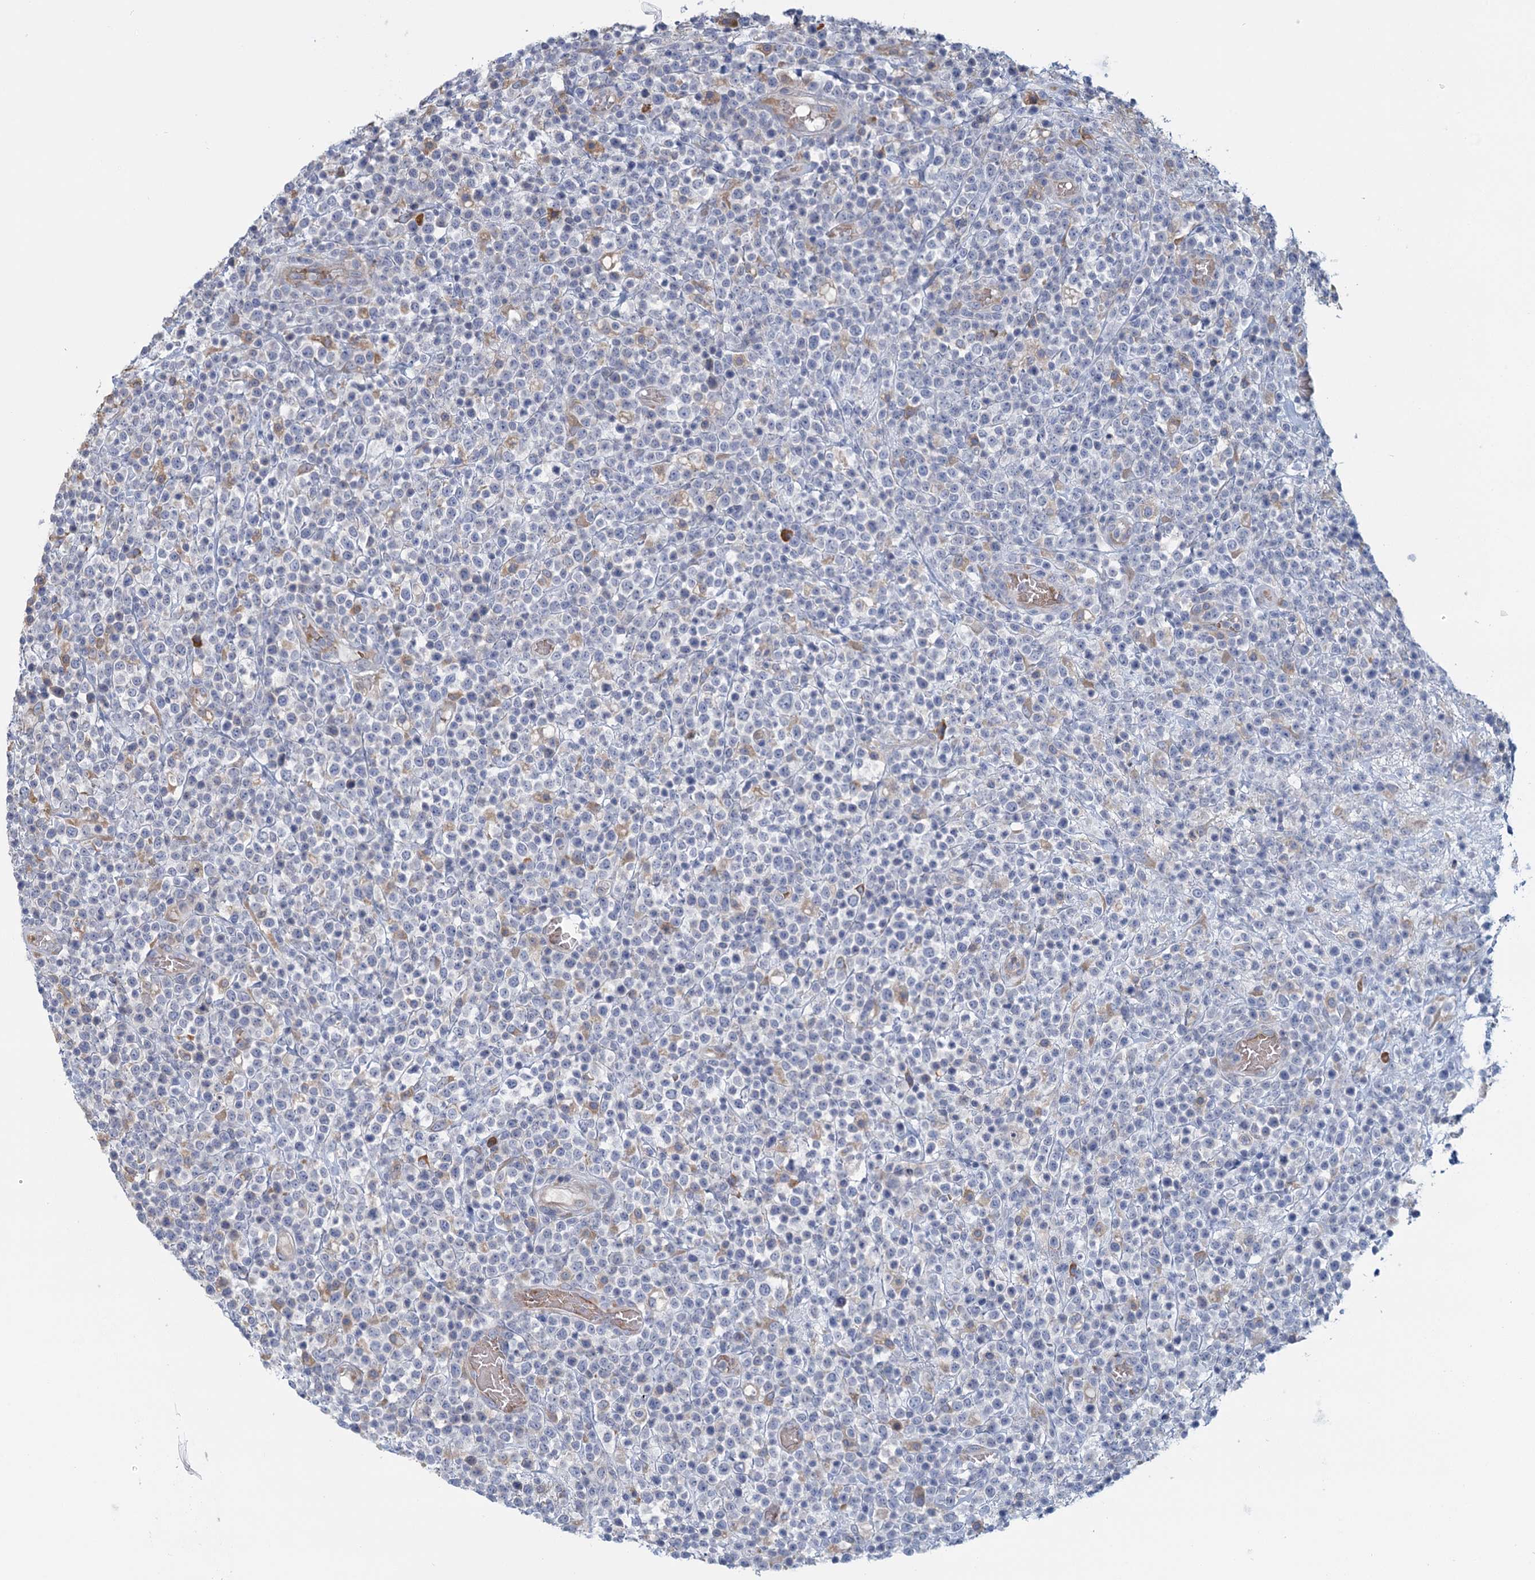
{"staining": {"intensity": "negative", "quantity": "none", "location": "none"}, "tissue": "lymphoma", "cell_type": "Tumor cells", "image_type": "cancer", "snomed": [{"axis": "morphology", "description": "Malignant lymphoma, non-Hodgkin's type, High grade"}, {"axis": "topography", "description": "Colon"}], "caption": "This micrograph is of malignant lymphoma, non-Hodgkin's type (high-grade) stained with immunohistochemistry (IHC) to label a protein in brown with the nuclei are counter-stained blue. There is no staining in tumor cells.", "gene": "ANKRD16", "patient": {"sex": "female", "age": 53}}